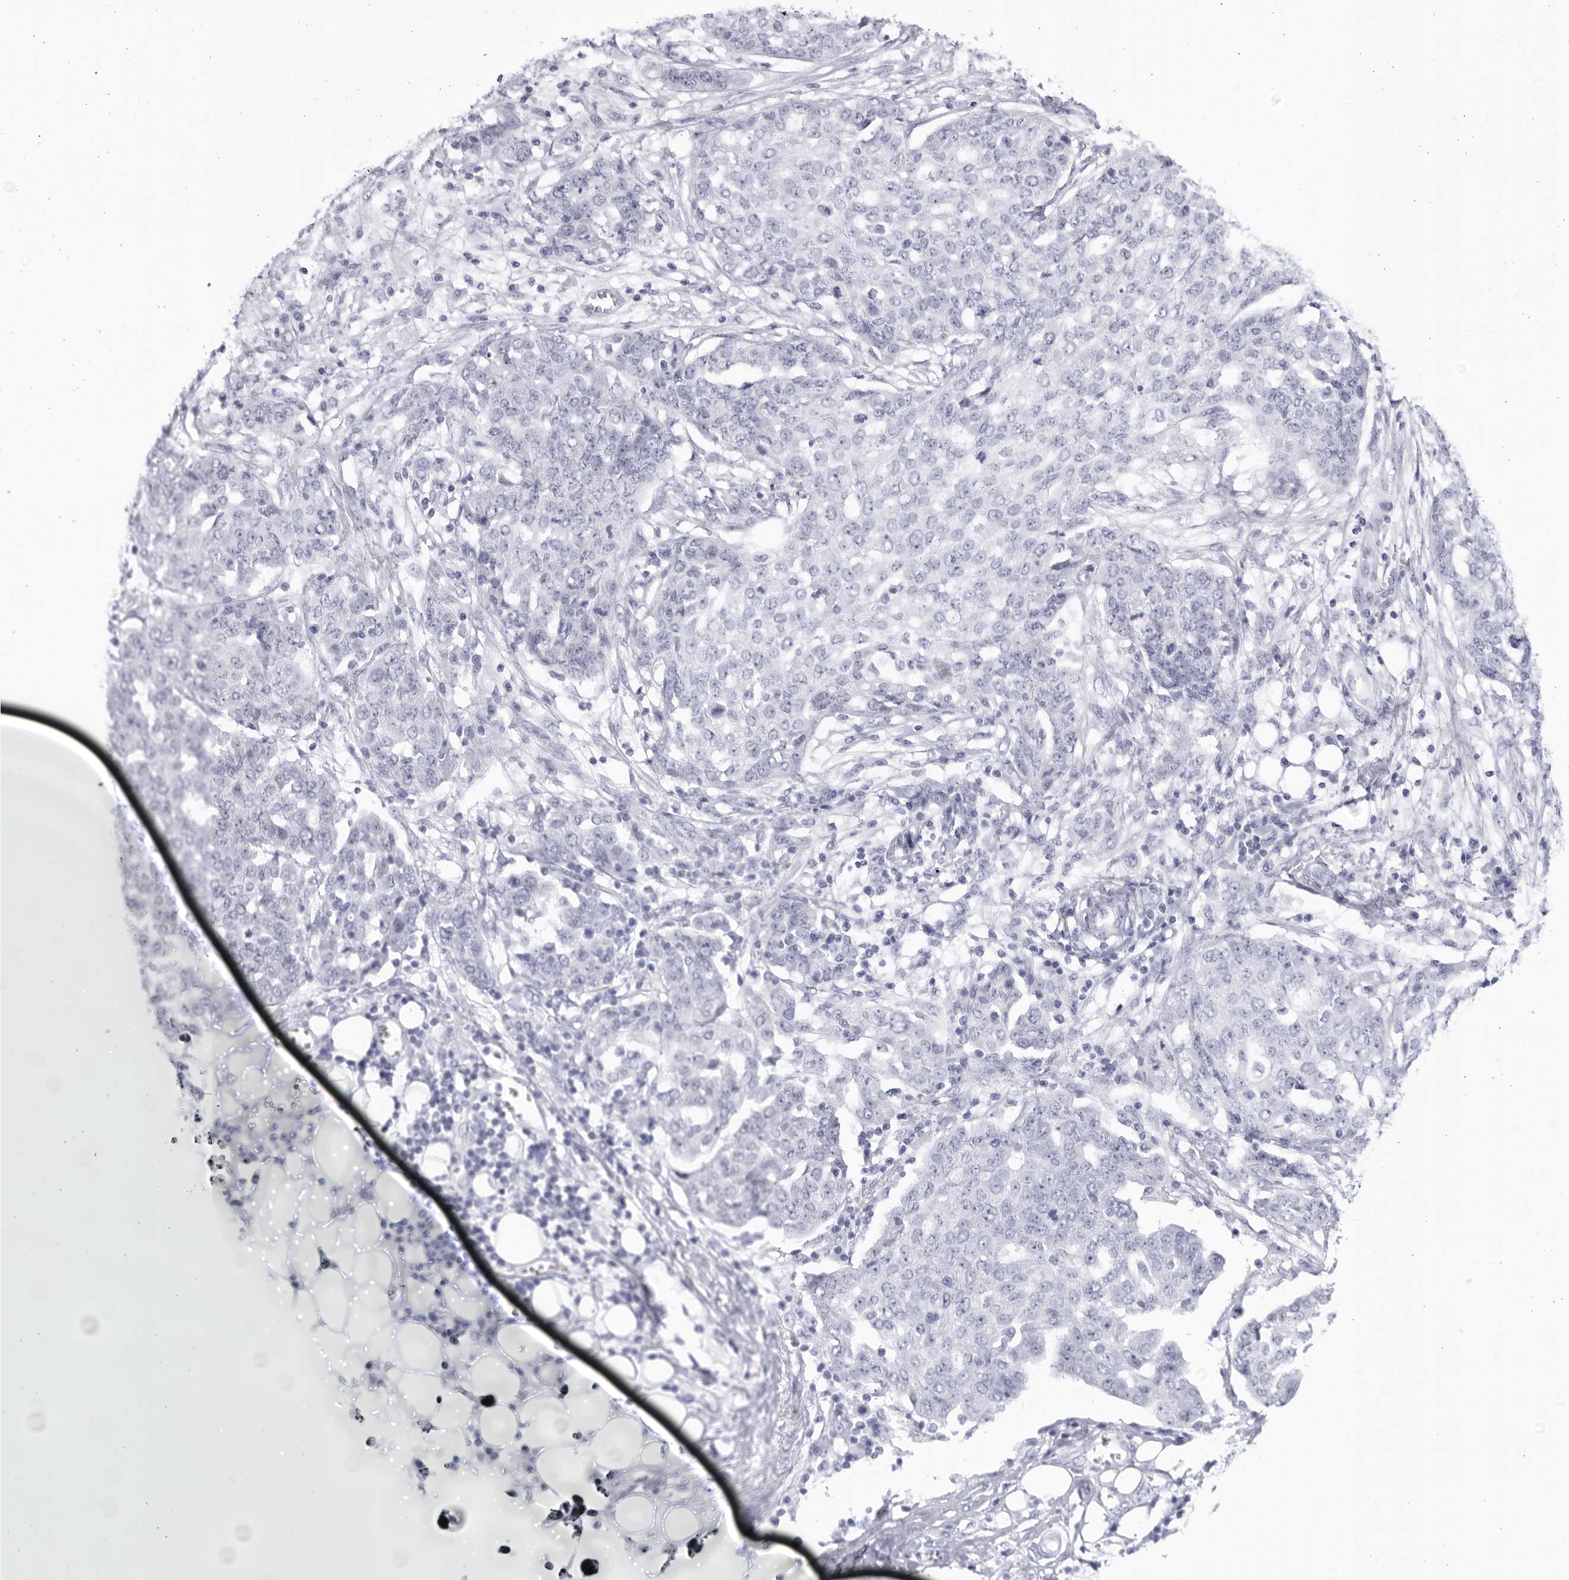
{"staining": {"intensity": "negative", "quantity": "none", "location": "none"}, "tissue": "ovarian cancer", "cell_type": "Tumor cells", "image_type": "cancer", "snomed": [{"axis": "morphology", "description": "Cystadenocarcinoma, serous, NOS"}, {"axis": "topography", "description": "Soft tissue"}, {"axis": "topography", "description": "Ovary"}], "caption": "IHC photomicrograph of ovarian cancer stained for a protein (brown), which shows no positivity in tumor cells.", "gene": "CCDC181", "patient": {"sex": "female", "age": 57}}